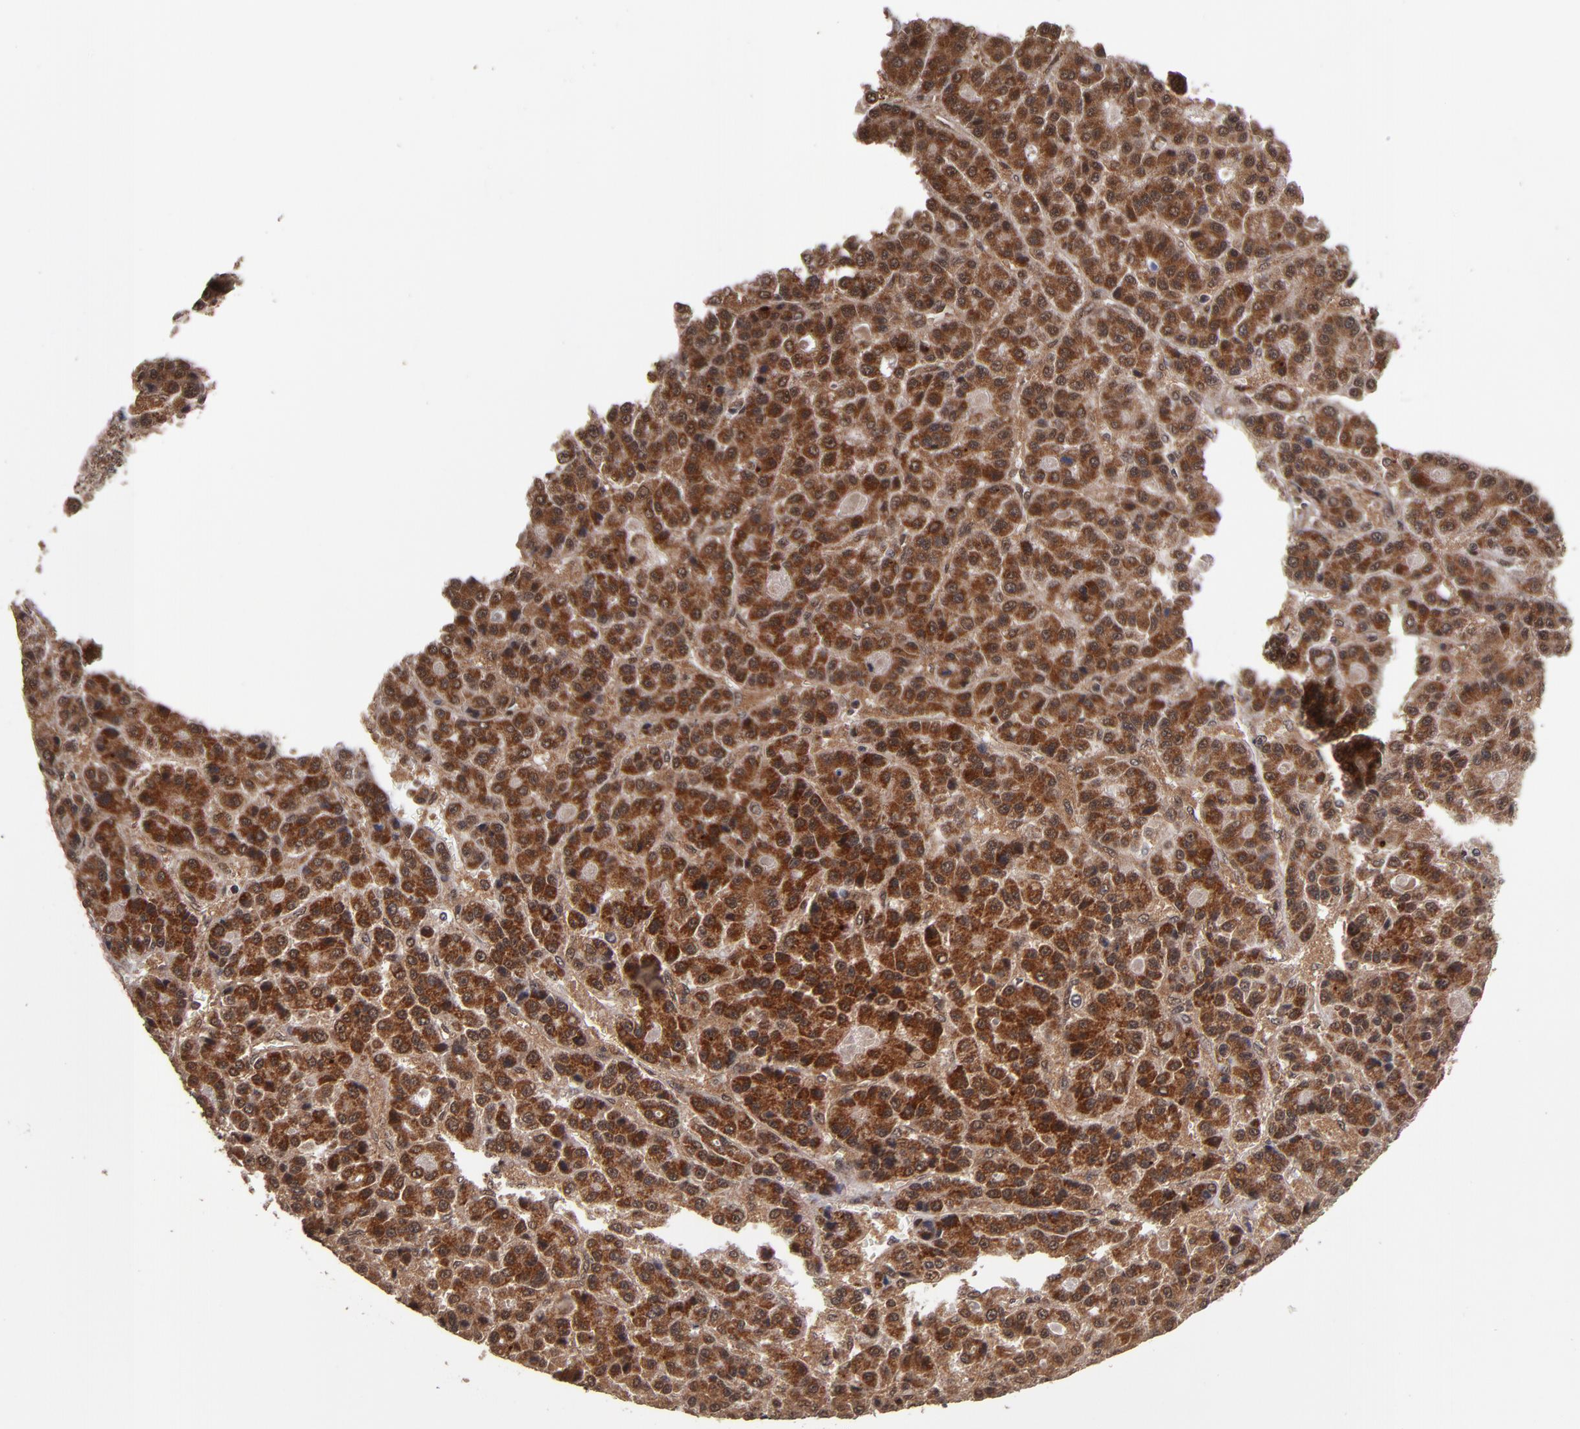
{"staining": {"intensity": "strong", "quantity": ">75%", "location": "cytoplasmic/membranous"}, "tissue": "liver cancer", "cell_type": "Tumor cells", "image_type": "cancer", "snomed": [{"axis": "morphology", "description": "Carcinoma, Hepatocellular, NOS"}, {"axis": "topography", "description": "Liver"}], "caption": "A high-resolution photomicrograph shows immunohistochemistry staining of liver hepatocellular carcinoma, which demonstrates strong cytoplasmic/membranous staining in about >75% of tumor cells.", "gene": "CUL5", "patient": {"sex": "male", "age": 70}}